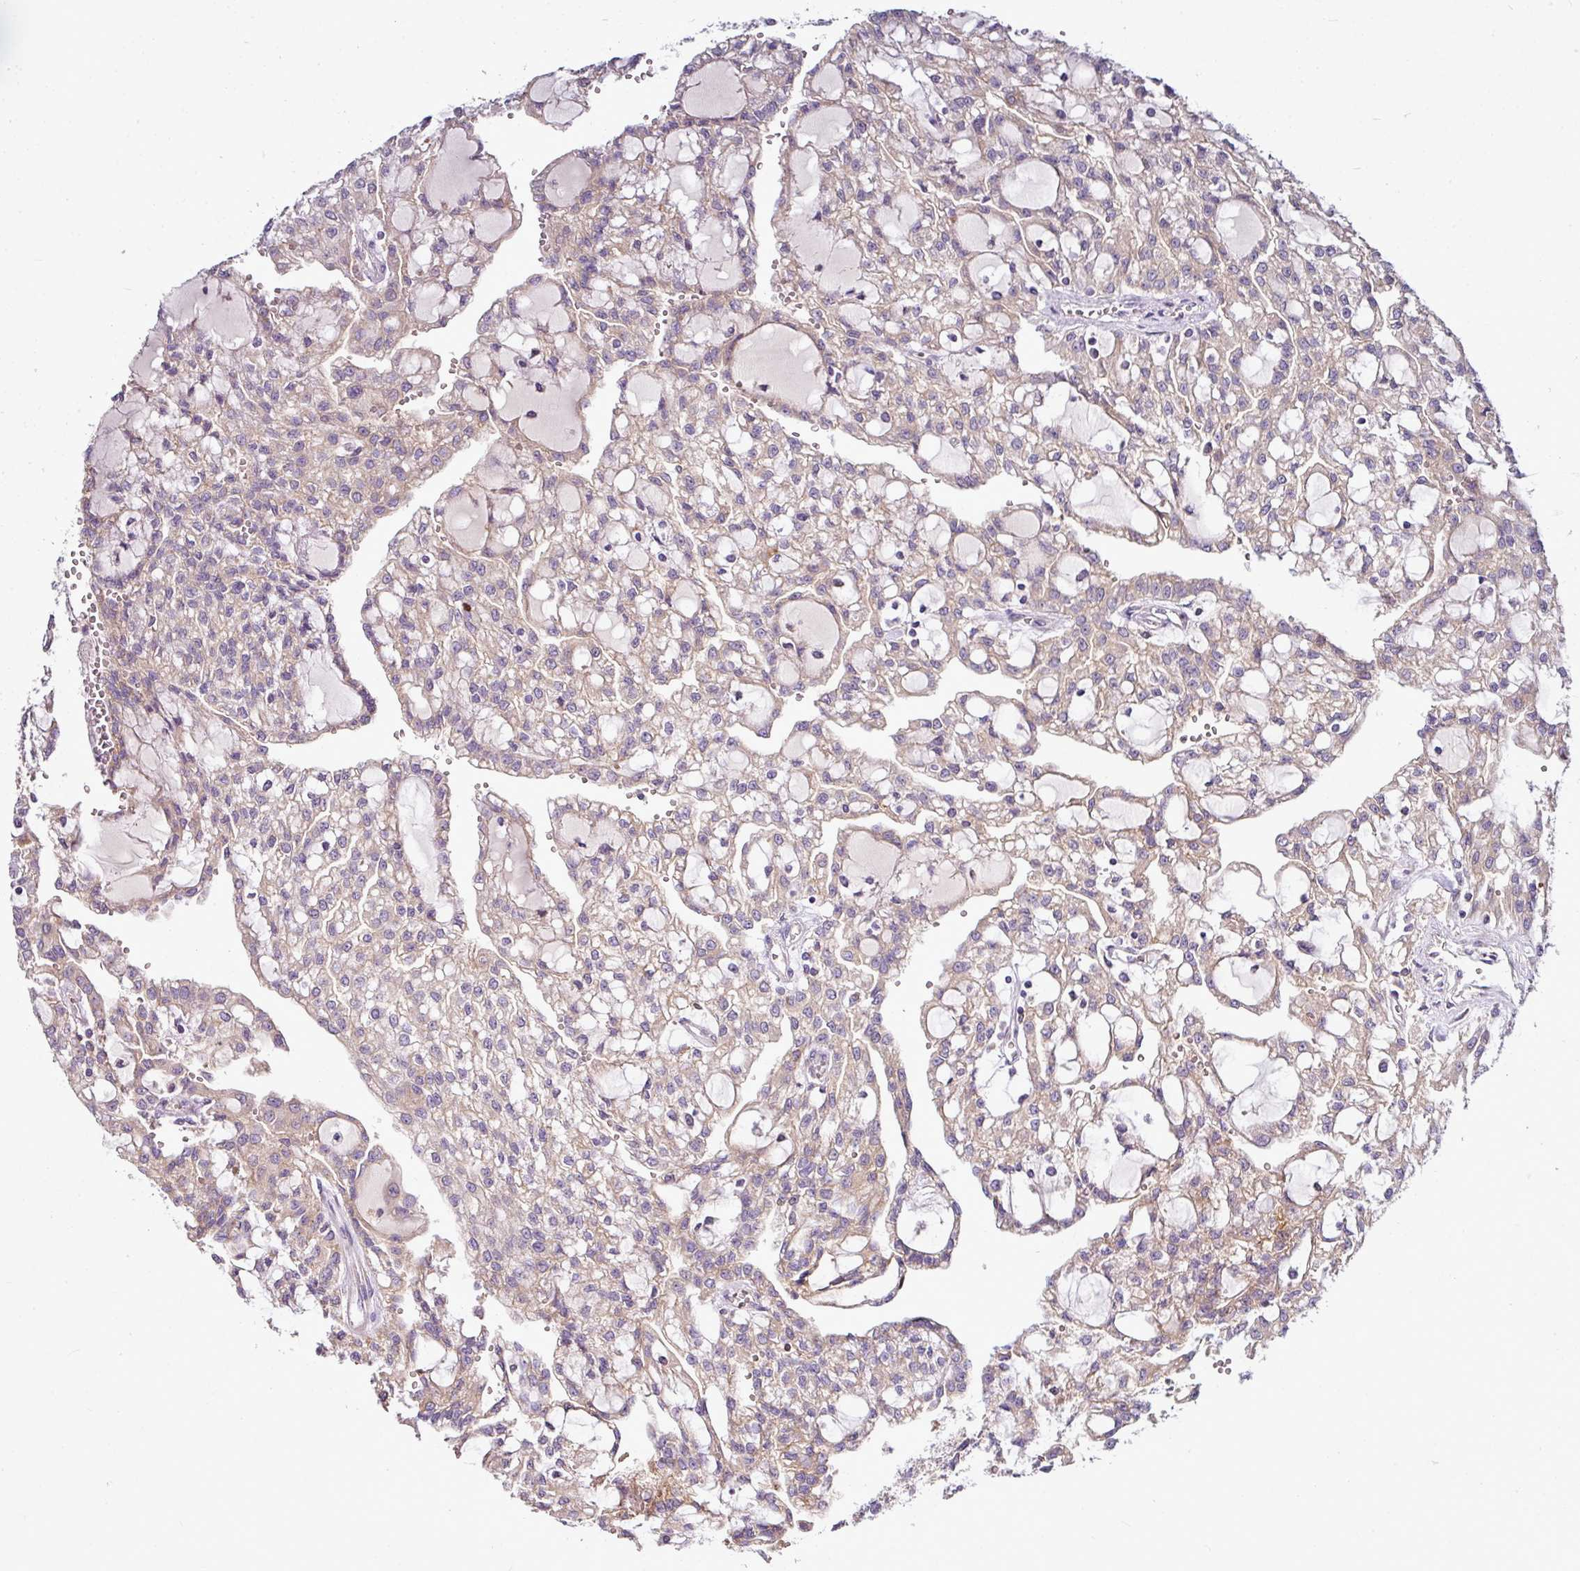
{"staining": {"intensity": "weak", "quantity": "25%-75%", "location": "cytoplasmic/membranous"}, "tissue": "renal cancer", "cell_type": "Tumor cells", "image_type": "cancer", "snomed": [{"axis": "morphology", "description": "Adenocarcinoma, NOS"}, {"axis": "topography", "description": "Kidney"}], "caption": "Renal cancer stained with IHC reveals weak cytoplasmic/membranous expression in approximately 25%-75% of tumor cells.", "gene": "GAN", "patient": {"sex": "male", "age": 63}}